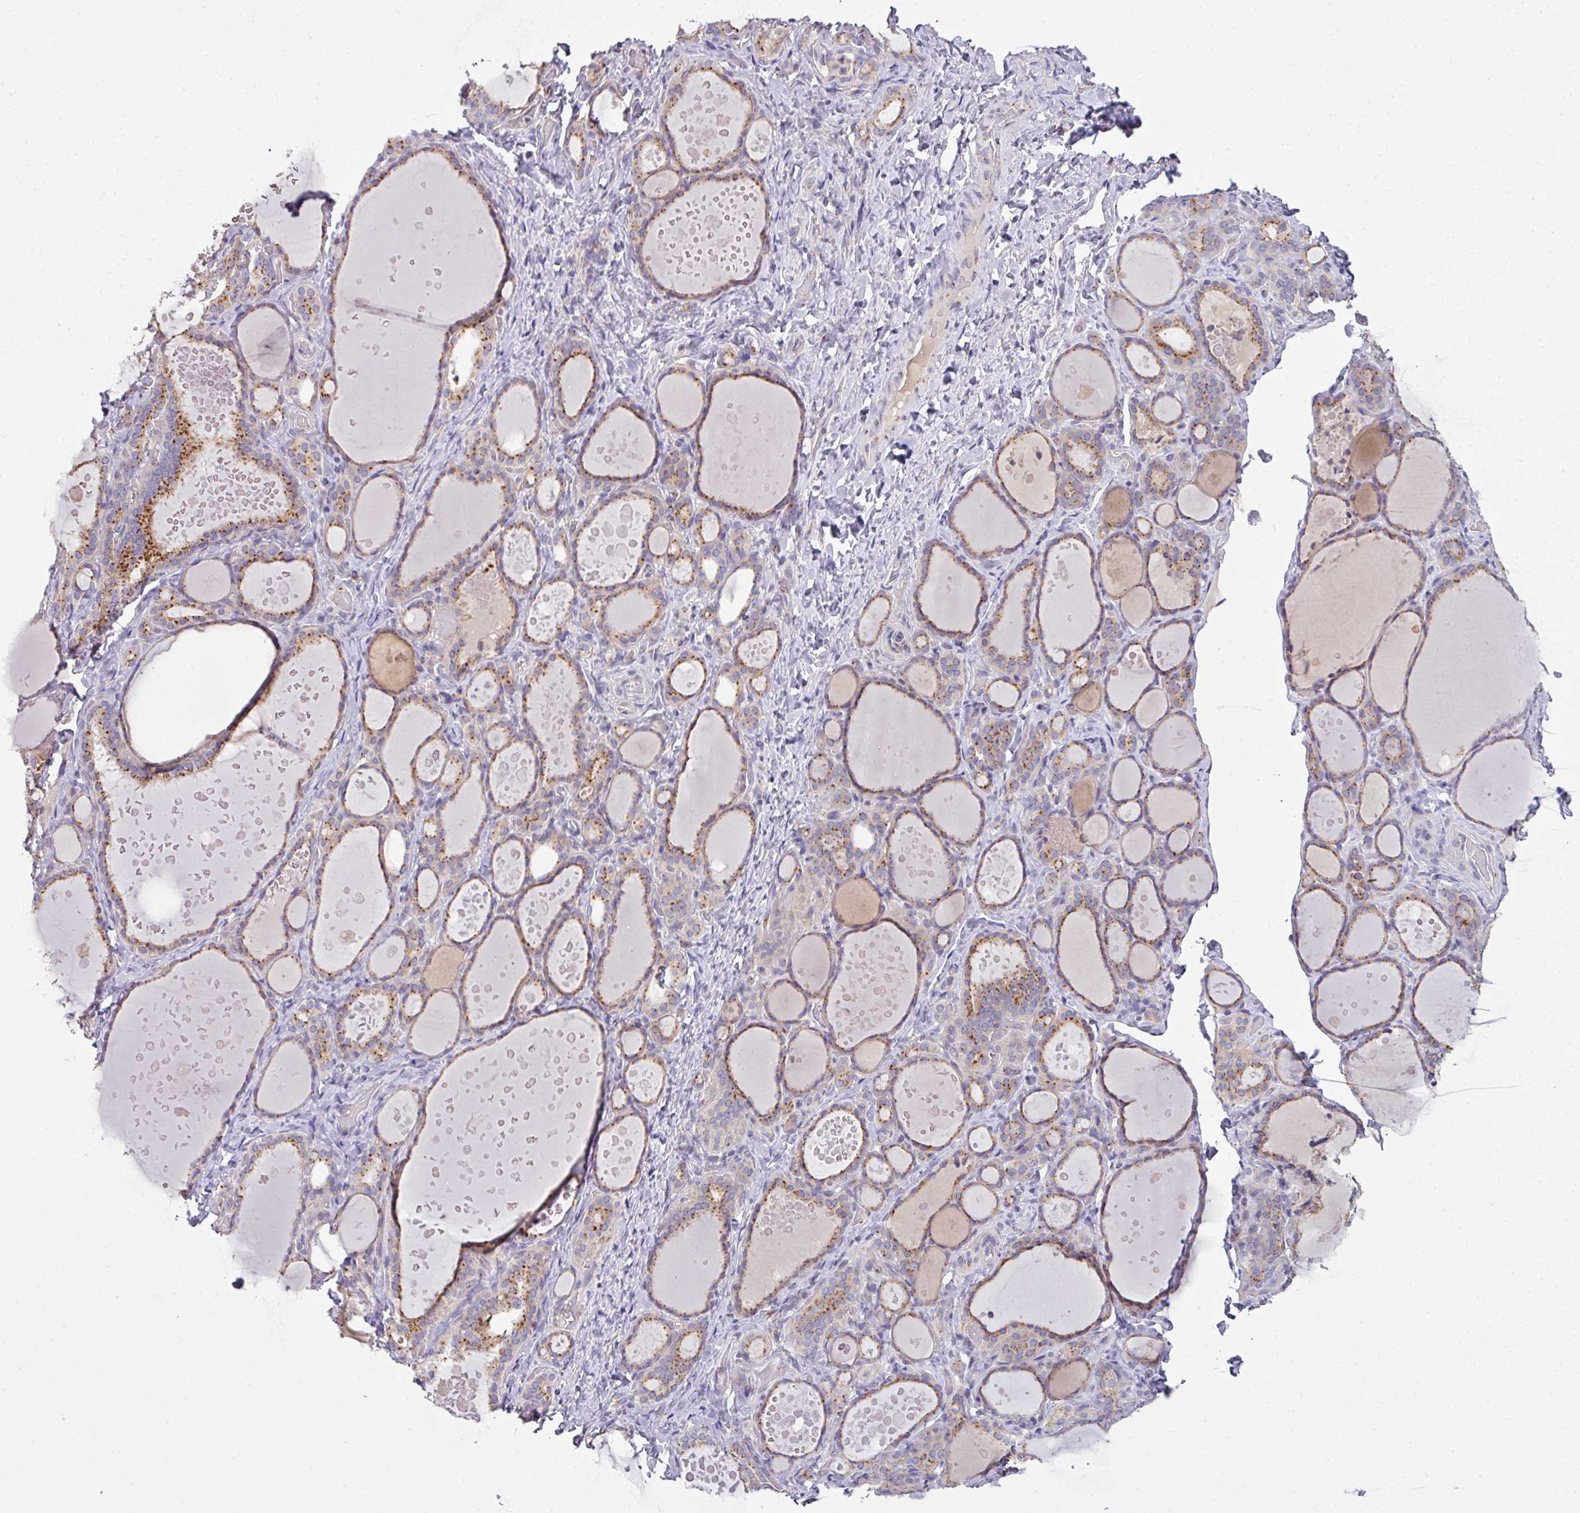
{"staining": {"intensity": "moderate", "quantity": "25%-75%", "location": "cytoplasmic/membranous"}, "tissue": "thyroid gland", "cell_type": "Glandular cells", "image_type": "normal", "snomed": [{"axis": "morphology", "description": "Normal tissue, NOS"}, {"axis": "topography", "description": "Thyroid gland"}], "caption": "Protein analysis of benign thyroid gland exhibits moderate cytoplasmic/membranous expression in approximately 25%-75% of glandular cells.", "gene": "VTI1A", "patient": {"sex": "female", "age": 46}}